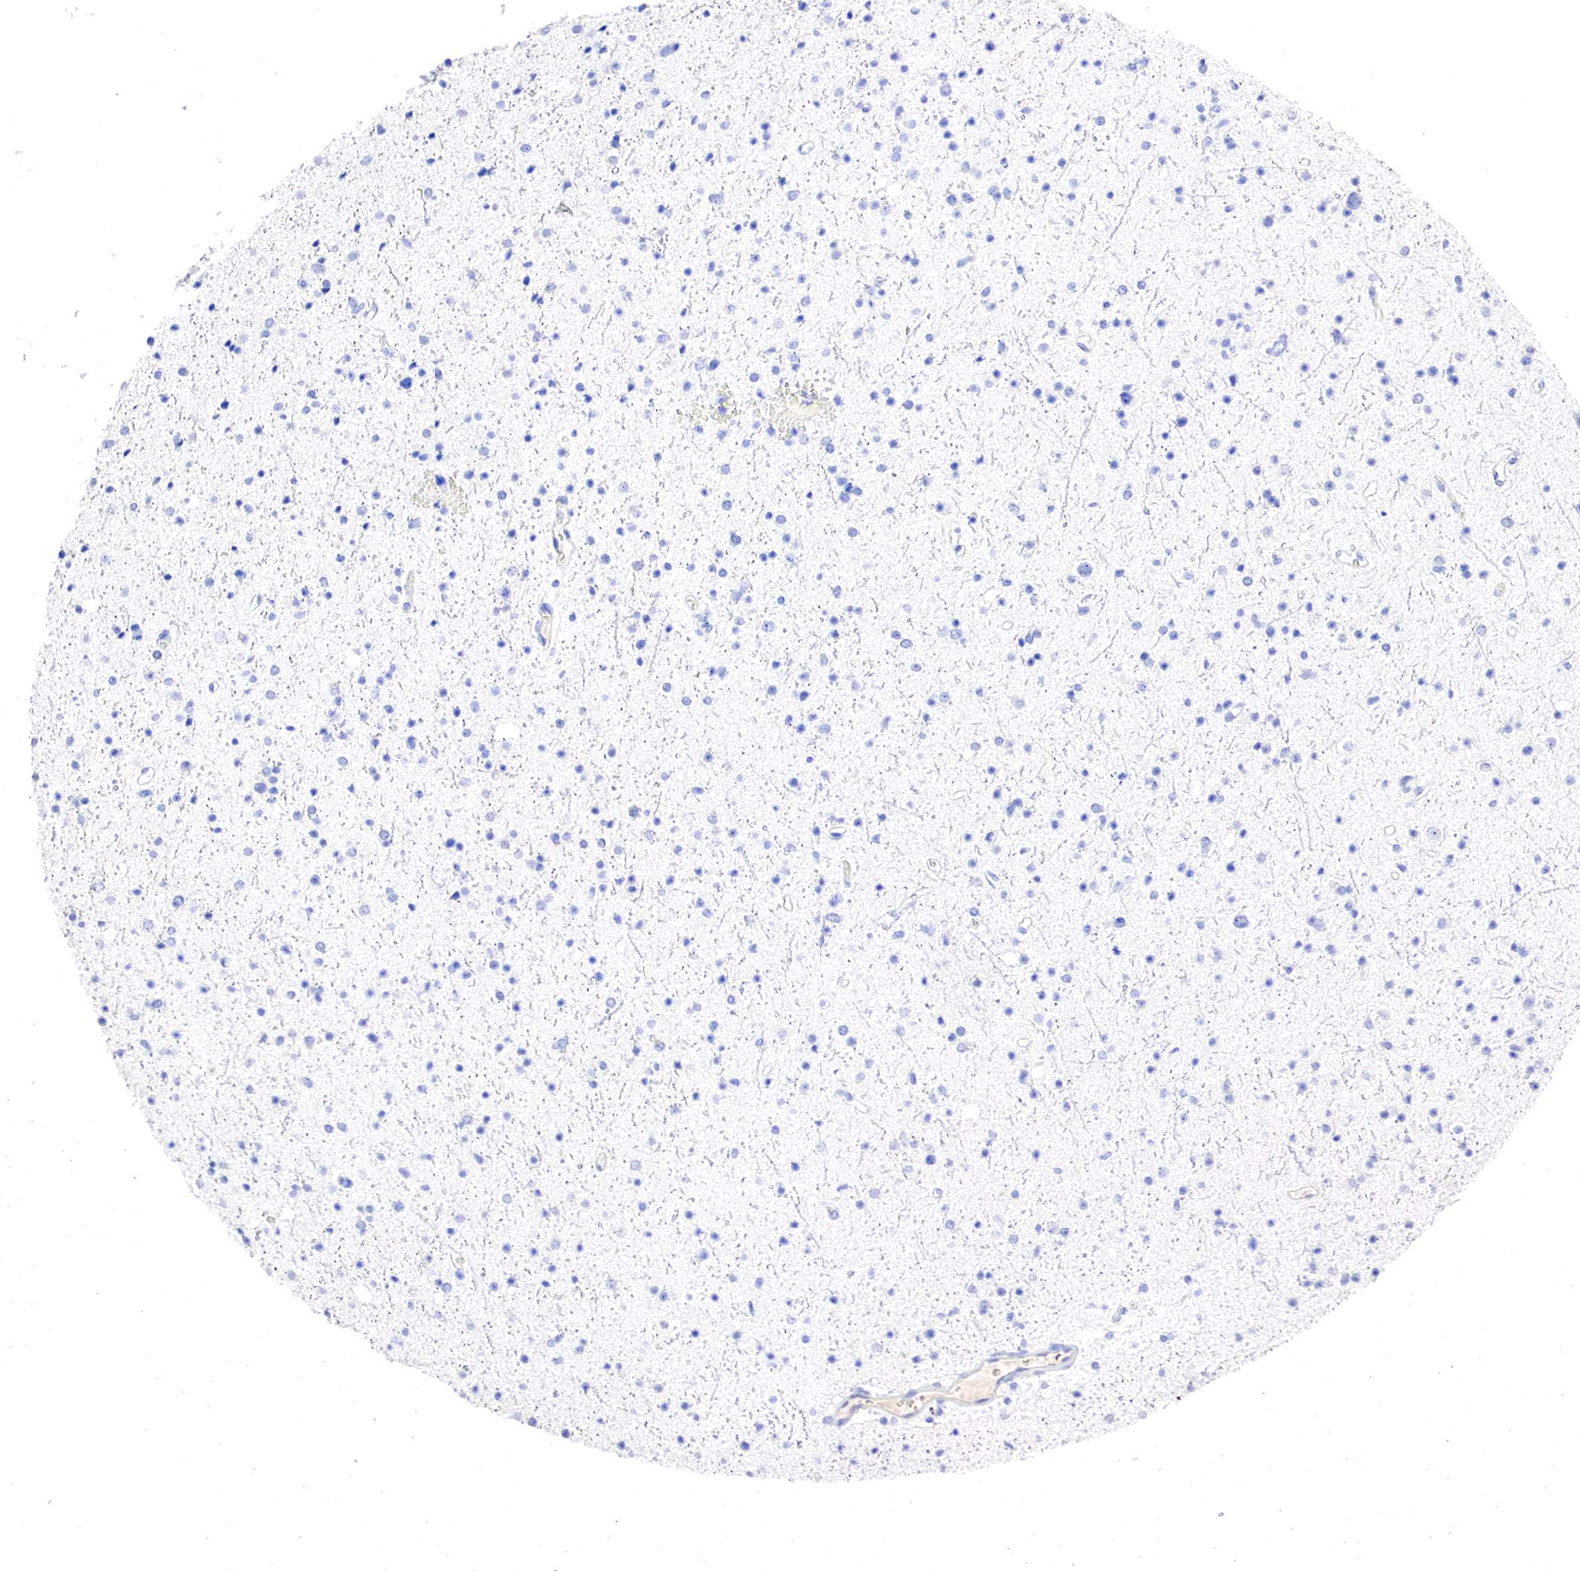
{"staining": {"intensity": "negative", "quantity": "none", "location": "none"}, "tissue": "glioma", "cell_type": "Tumor cells", "image_type": "cancer", "snomed": [{"axis": "morphology", "description": "Glioma, malignant, Low grade"}, {"axis": "topography", "description": "Brain"}], "caption": "Micrograph shows no protein positivity in tumor cells of glioma tissue.", "gene": "OTC", "patient": {"sex": "female", "age": 46}}